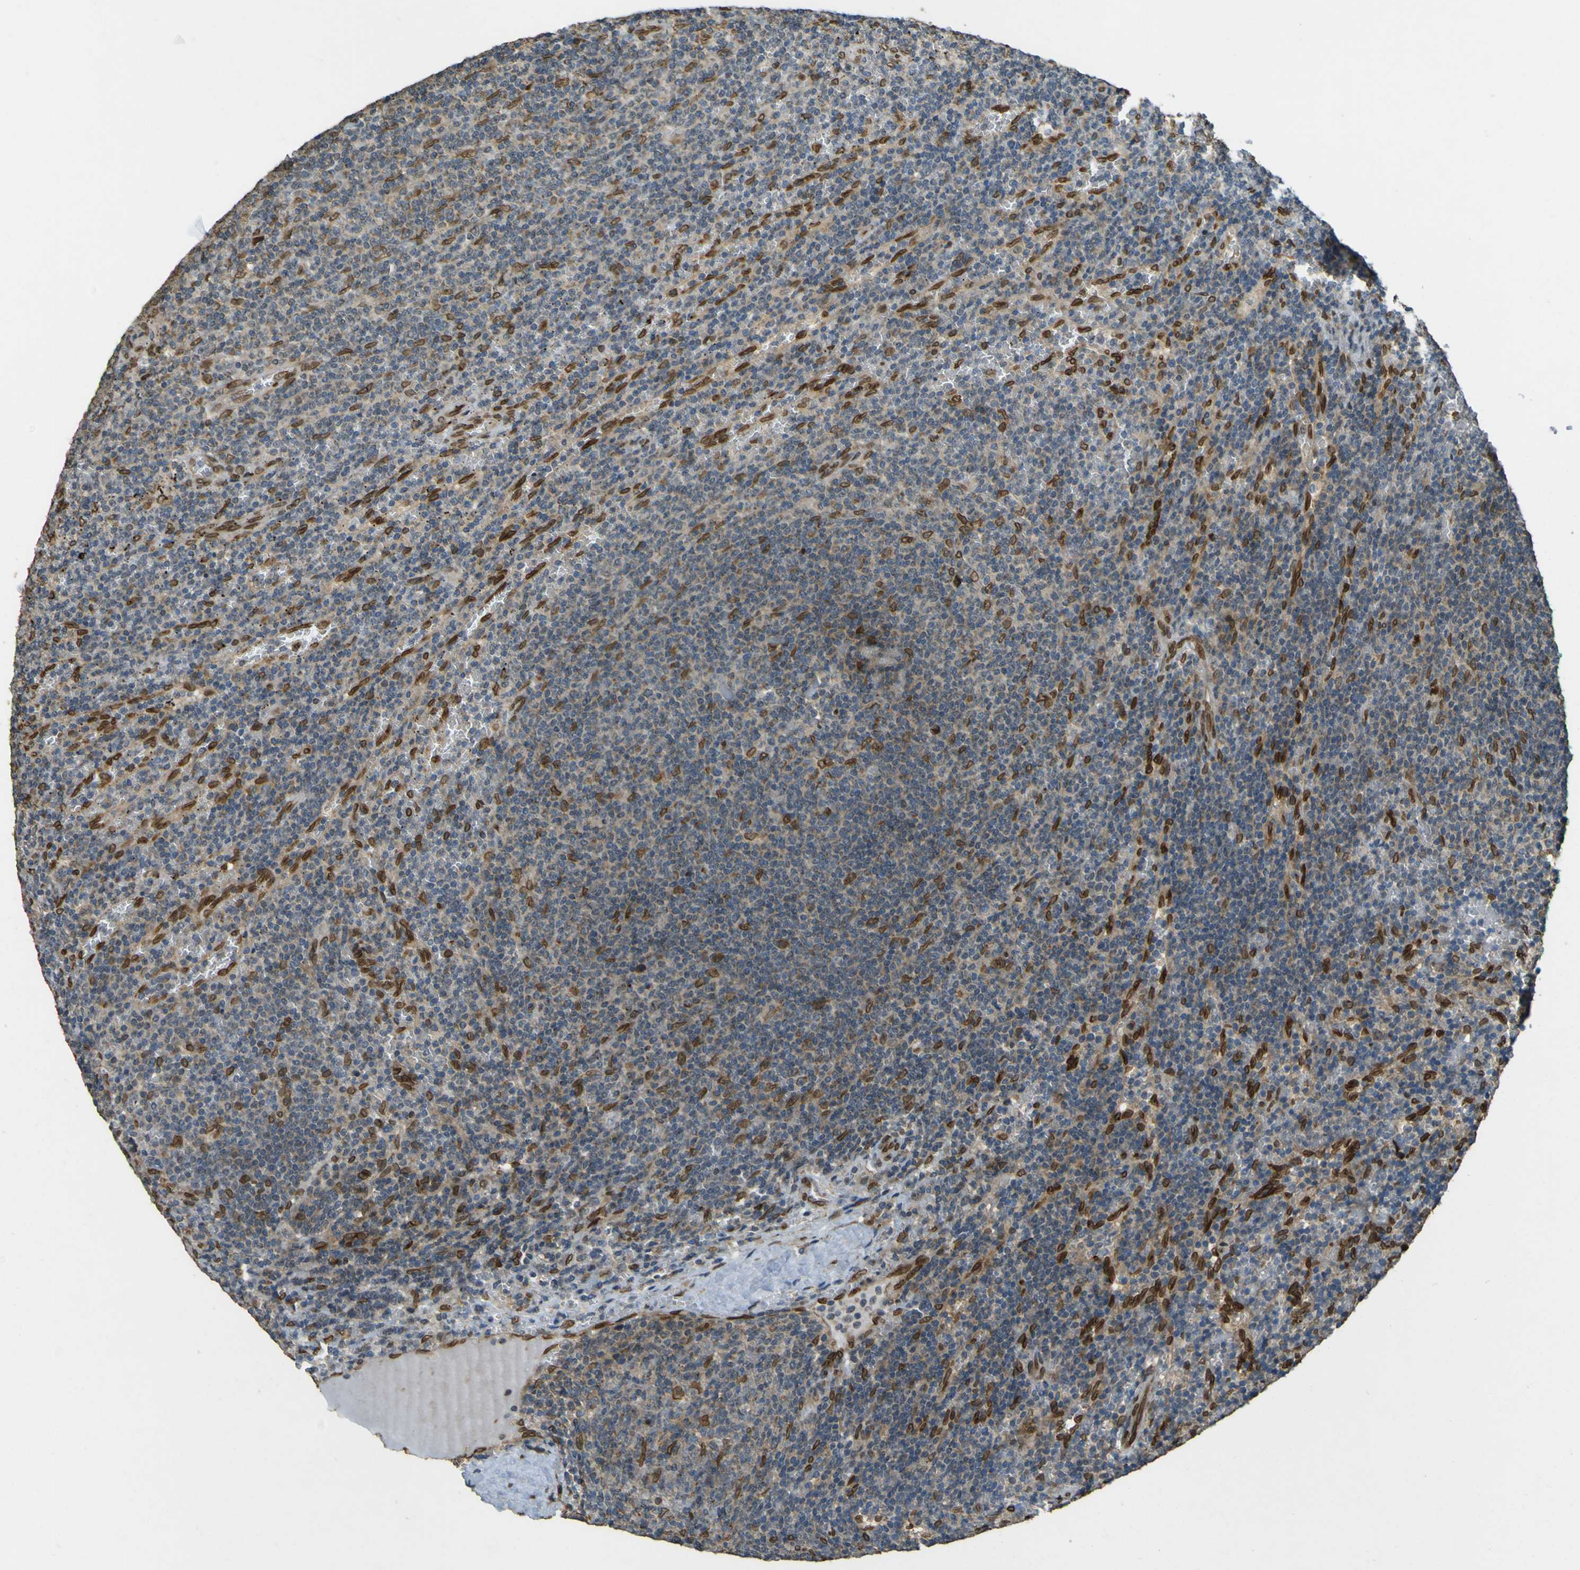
{"staining": {"intensity": "moderate", "quantity": "25%-75%", "location": "cytoplasmic/membranous,nuclear"}, "tissue": "lymphoma", "cell_type": "Tumor cells", "image_type": "cancer", "snomed": [{"axis": "morphology", "description": "Malignant lymphoma, non-Hodgkin's type, Low grade"}, {"axis": "topography", "description": "Spleen"}], "caption": "Tumor cells demonstrate moderate cytoplasmic/membranous and nuclear positivity in approximately 25%-75% of cells in malignant lymphoma, non-Hodgkin's type (low-grade).", "gene": "GALNT1", "patient": {"sex": "female", "age": 50}}